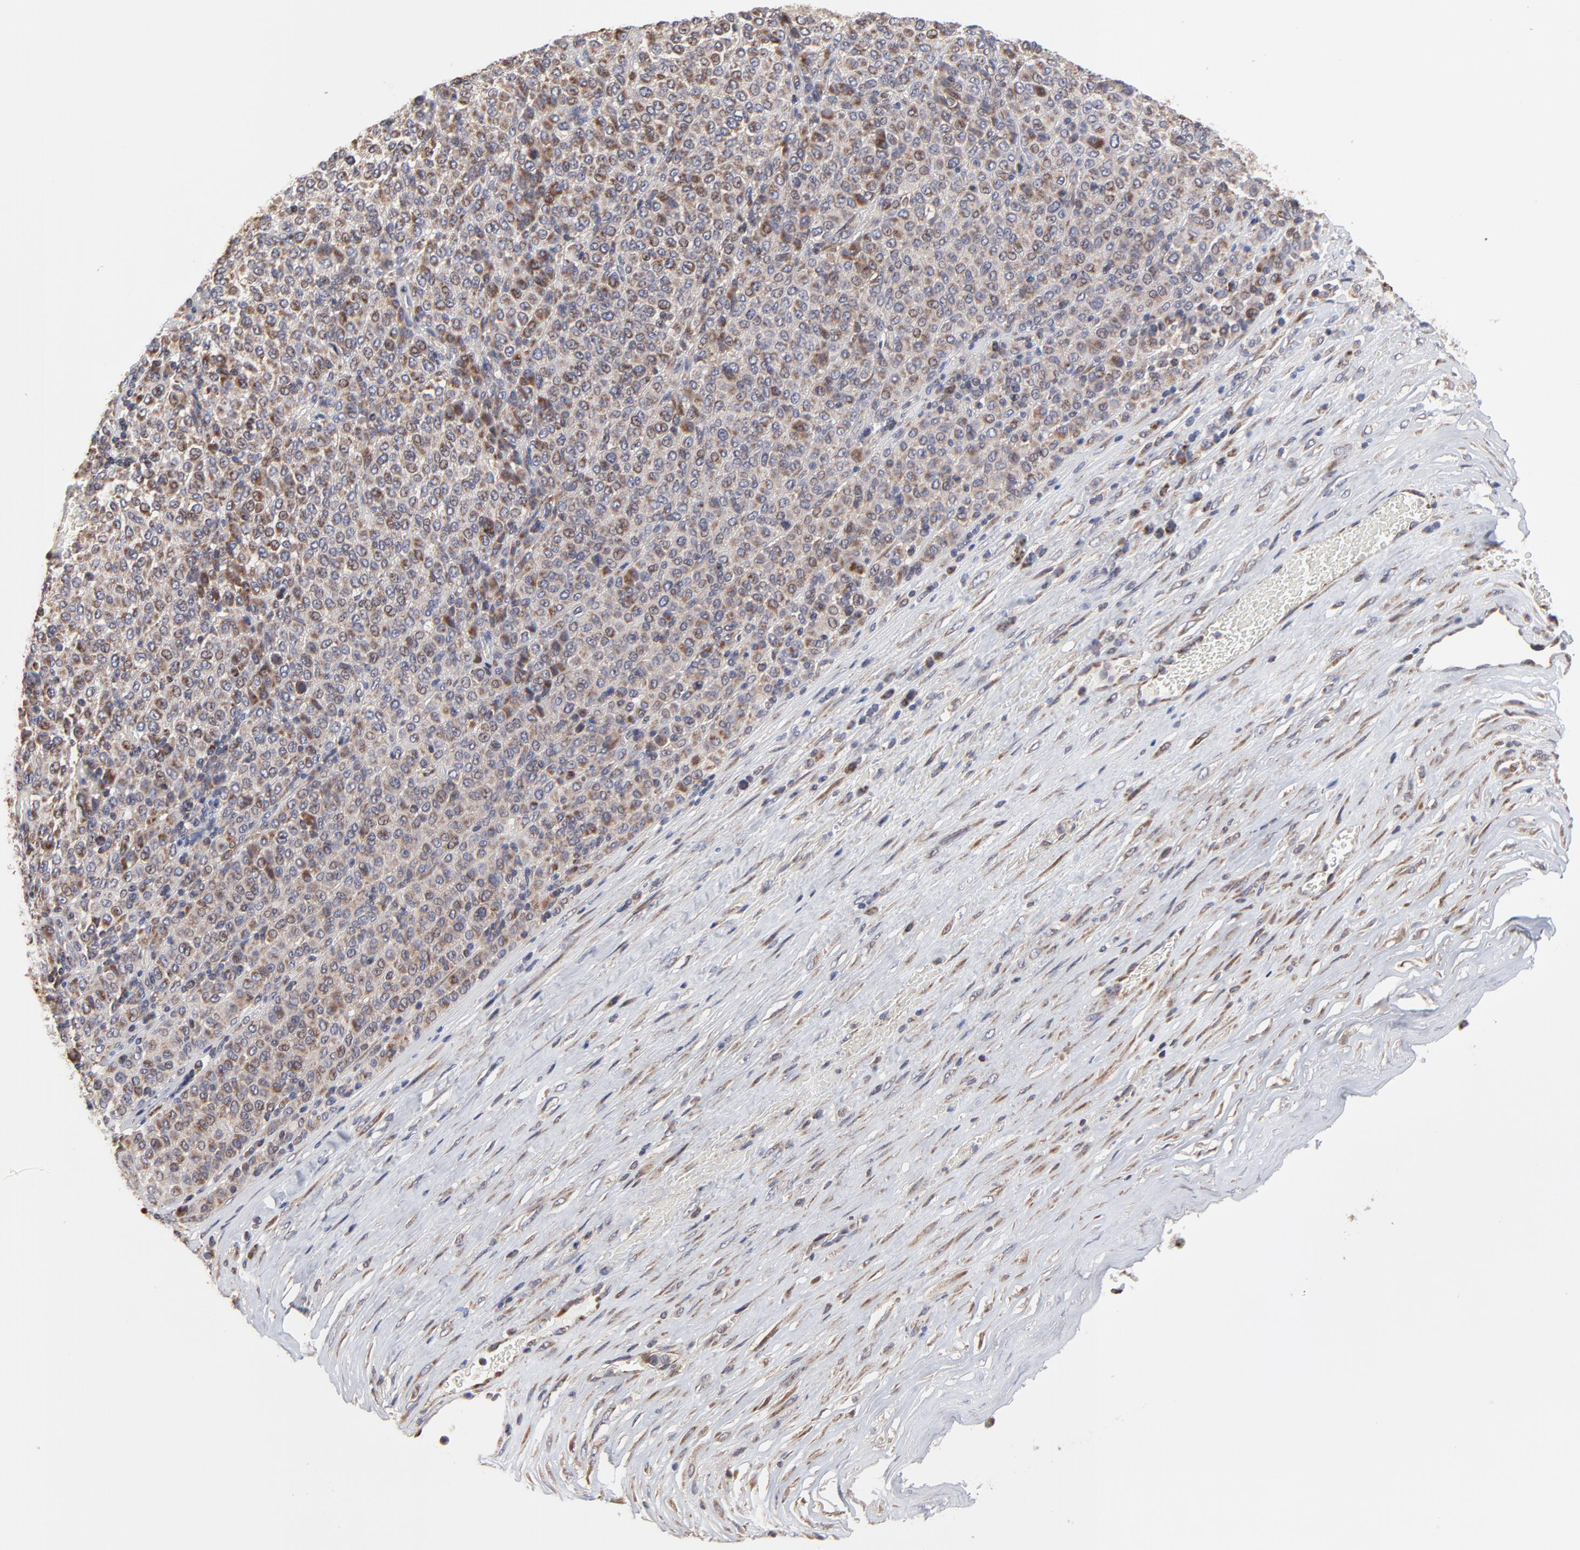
{"staining": {"intensity": "weak", "quantity": "25%-75%", "location": "cytoplasmic/membranous"}, "tissue": "melanoma", "cell_type": "Tumor cells", "image_type": "cancer", "snomed": [{"axis": "morphology", "description": "Malignant melanoma, Metastatic site"}, {"axis": "topography", "description": "Pancreas"}], "caption": "Approximately 25%-75% of tumor cells in malignant melanoma (metastatic site) display weak cytoplasmic/membranous protein staining as visualized by brown immunohistochemical staining.", "gene": "ZNF550", "patient": {"sex": "female", "age": 30}}